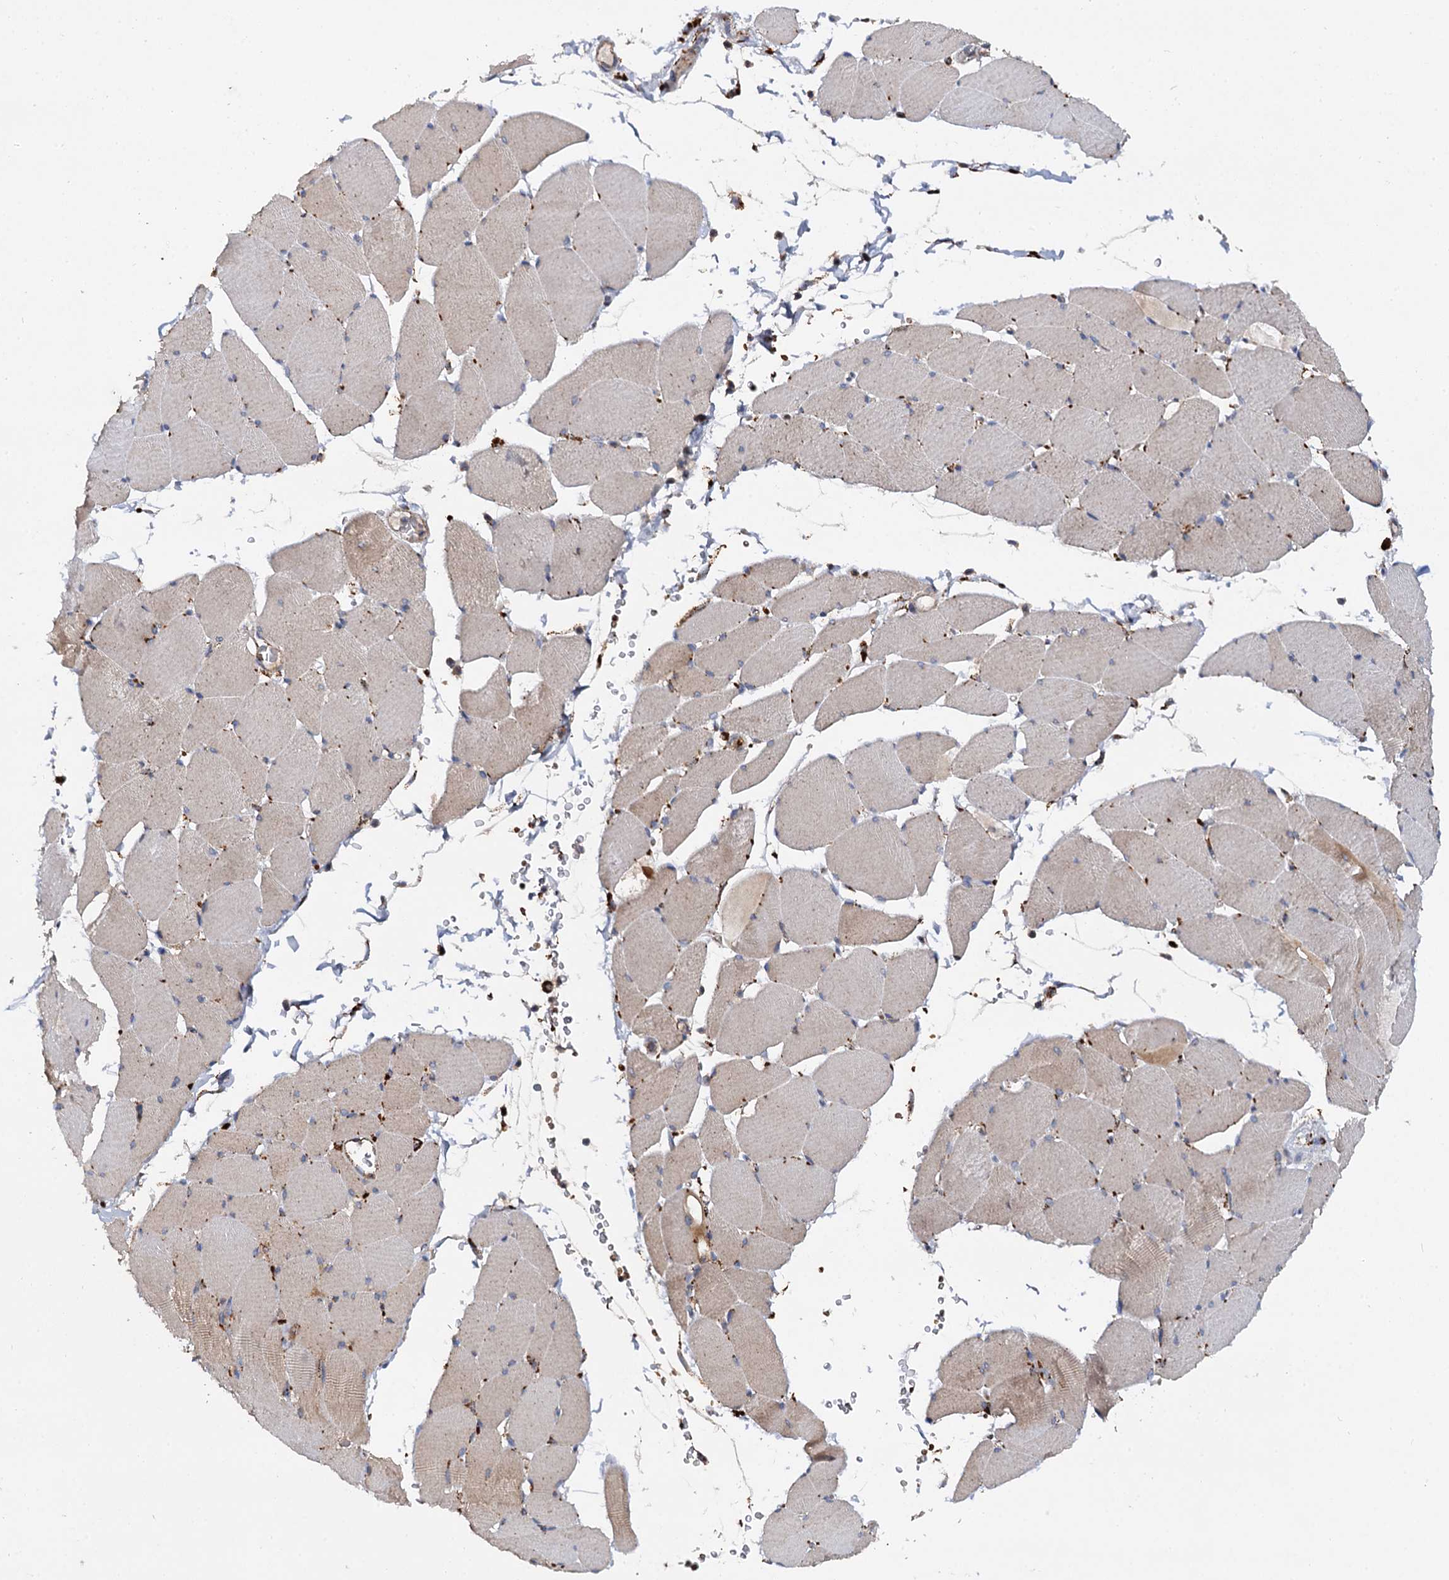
{"staining": {"intensity": "weak", "quantity": "25%-75%", "location": "cytoplasmic/membranous"}, "tissue": "skeletal muscle", "cell_type": "Myocytes", "image_type": "normal", "snomed": [{"axis": "morphology", "description": "Normal tissue, NOS"}, {"axis": "topography", "description": "Skeletal muscle"}, {"axis": "topography", "description": "Head-Neck"}], "caption": "An IHC photomicrograph of normal tissue is shown. Protein staining in brown labels weak cytoplasmic/membranous positivity in skeletal muscle within myocytes.", "gene": "GBA1", "patient": {"sex": "male", "age": 66}}